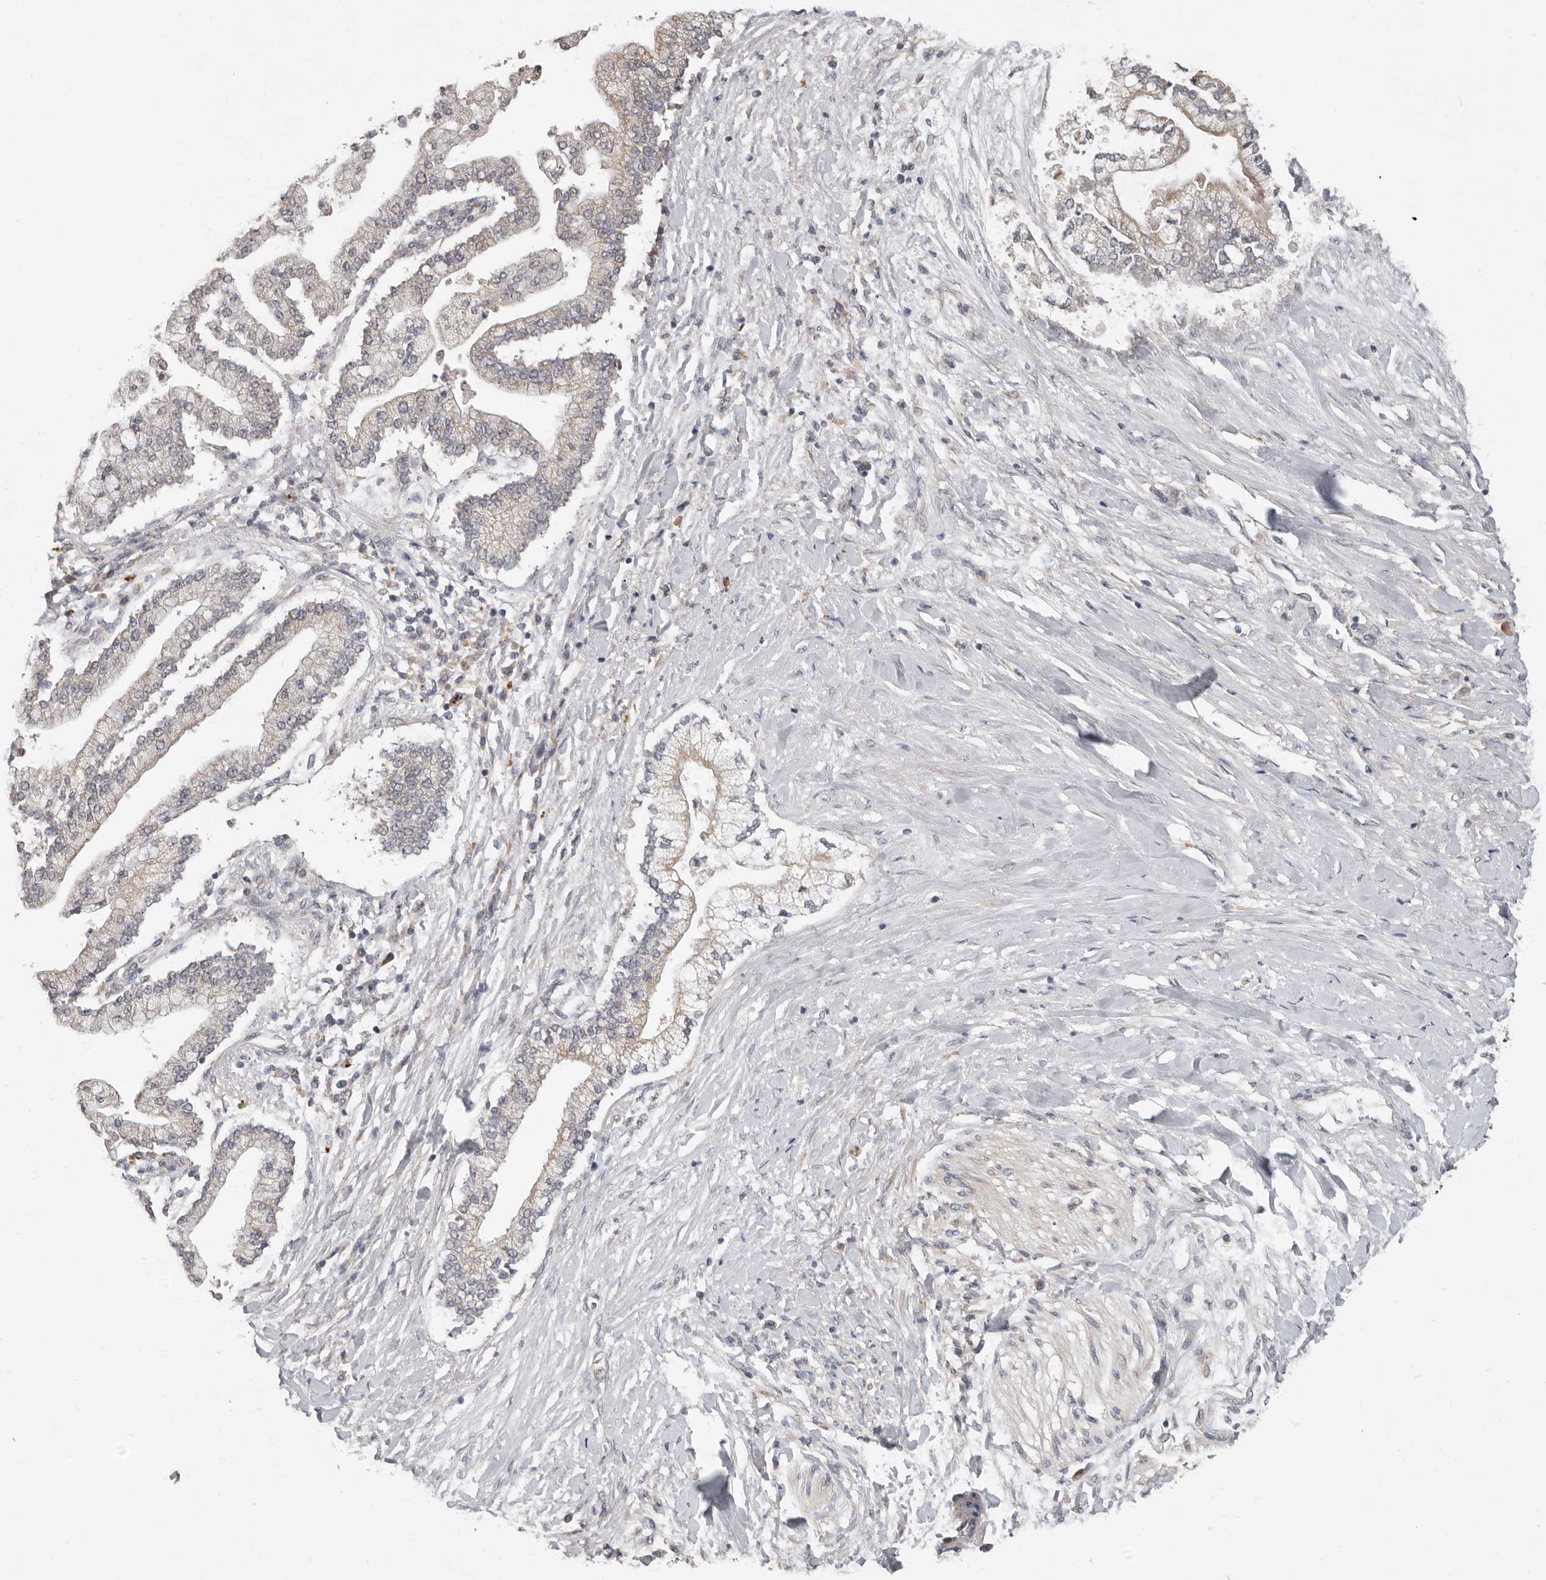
{"staining": {"intensity": "weak", "quantity": "<25%", "location": "cytoplasmic/membranous"}, "tissue": "liver cancer", "cell_type": "Tumor cells", "image_type": "cancer", "snomed": [{"axis": "morphology", "description": "Cholangiocarcinoma"}, {"axis": "topography", "description": "Liver"}], "caption": "Immunohistochemical staining of human liver cholangiocarcinoma demonstrates no significant positivity in tumor cells. (DAB IHC with hematoxylin counter stain).", "gene": "UNK", "patient": {"sex": "male", "age": 50}}